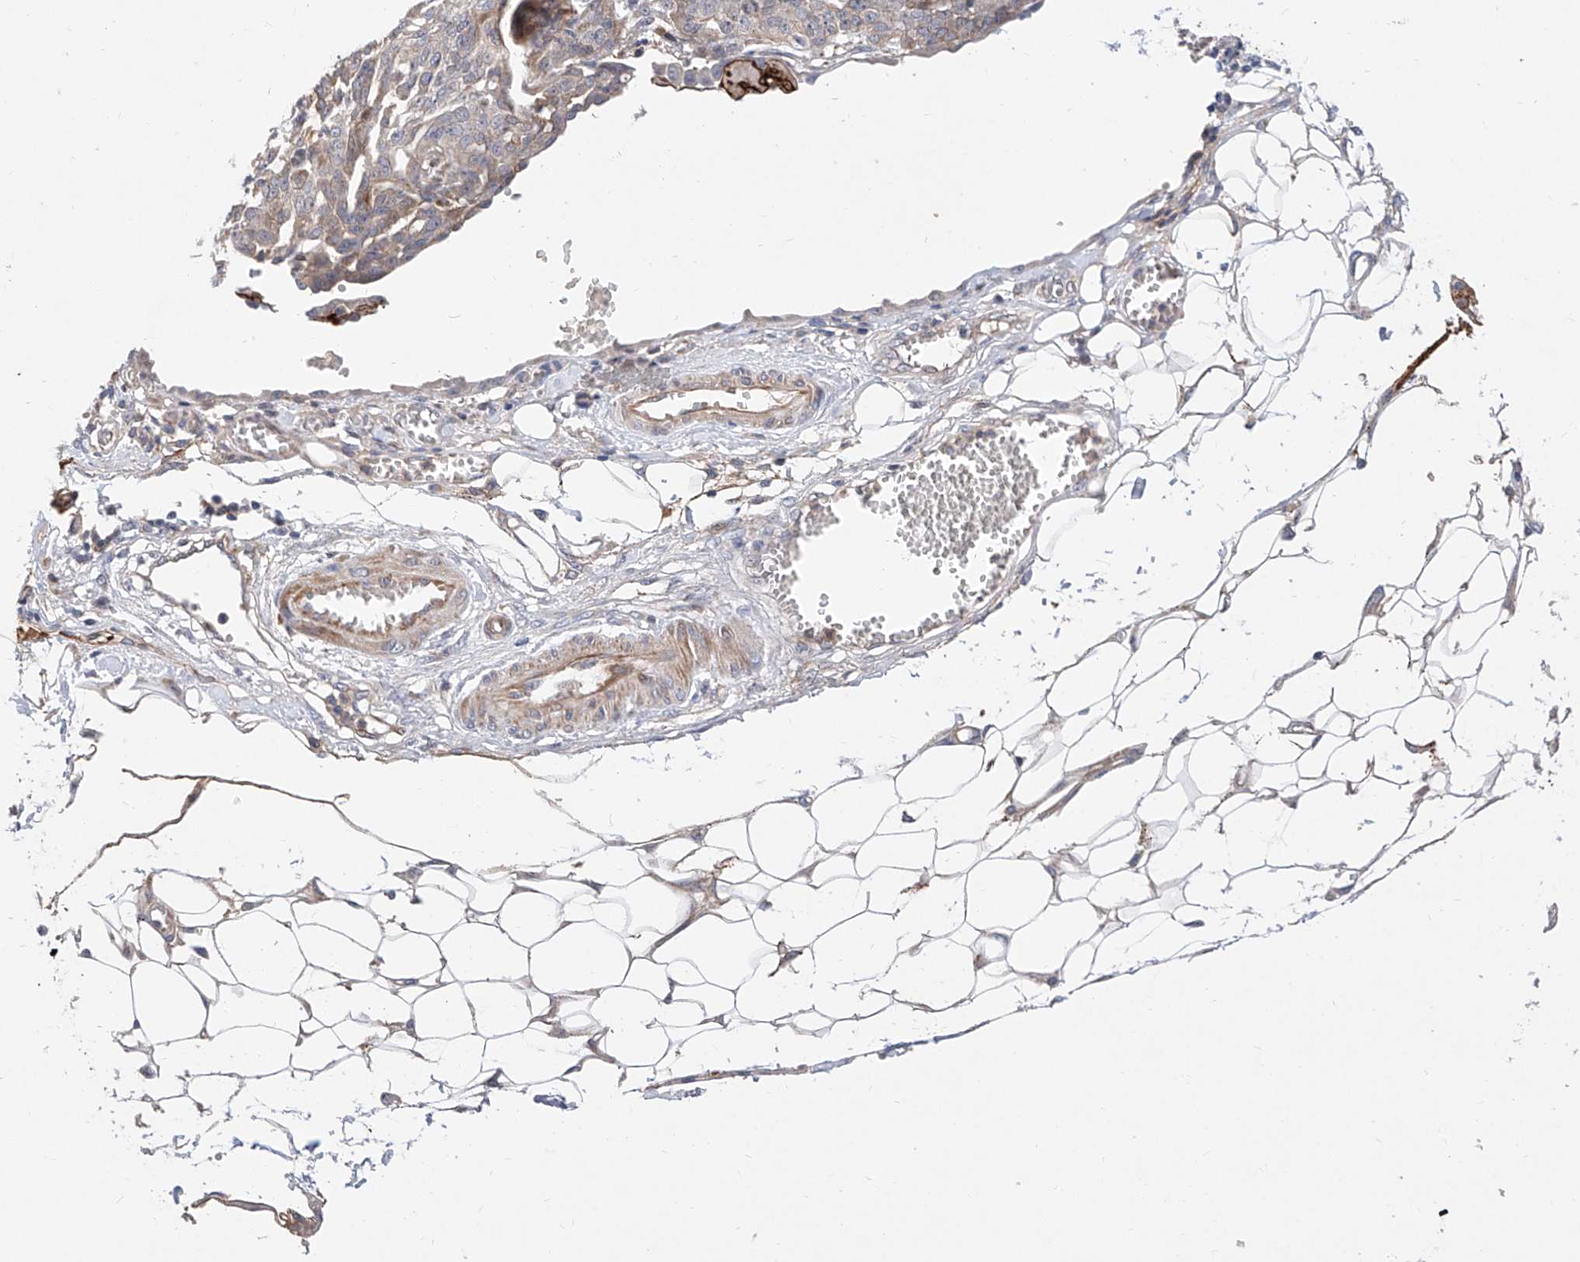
{"staining": {"intensity": "weak", "quantity": "<25%", "location": "cytoplasmic/membranous"}, "tissue": "ovarian cancer", "cell_type": "Tumor cells", "image_type": "cancer", "snomed": [{"axis": "morphology", "description": "Cystadenocarcinoma, serous, NOS"}, {"axis": "topography", "description": "Soft tissue"}, {"axis": "topography", "description": "Ovary"}], "caption": "DAB (3,3'-diaminobenzidine) immunohistochemical staining of human ovarian serous cystadenocarcinoma demonstrates no significant staining in tumor cells.", "gene": "FUCA2", "patient": {"sex": "female", "age": 57}}